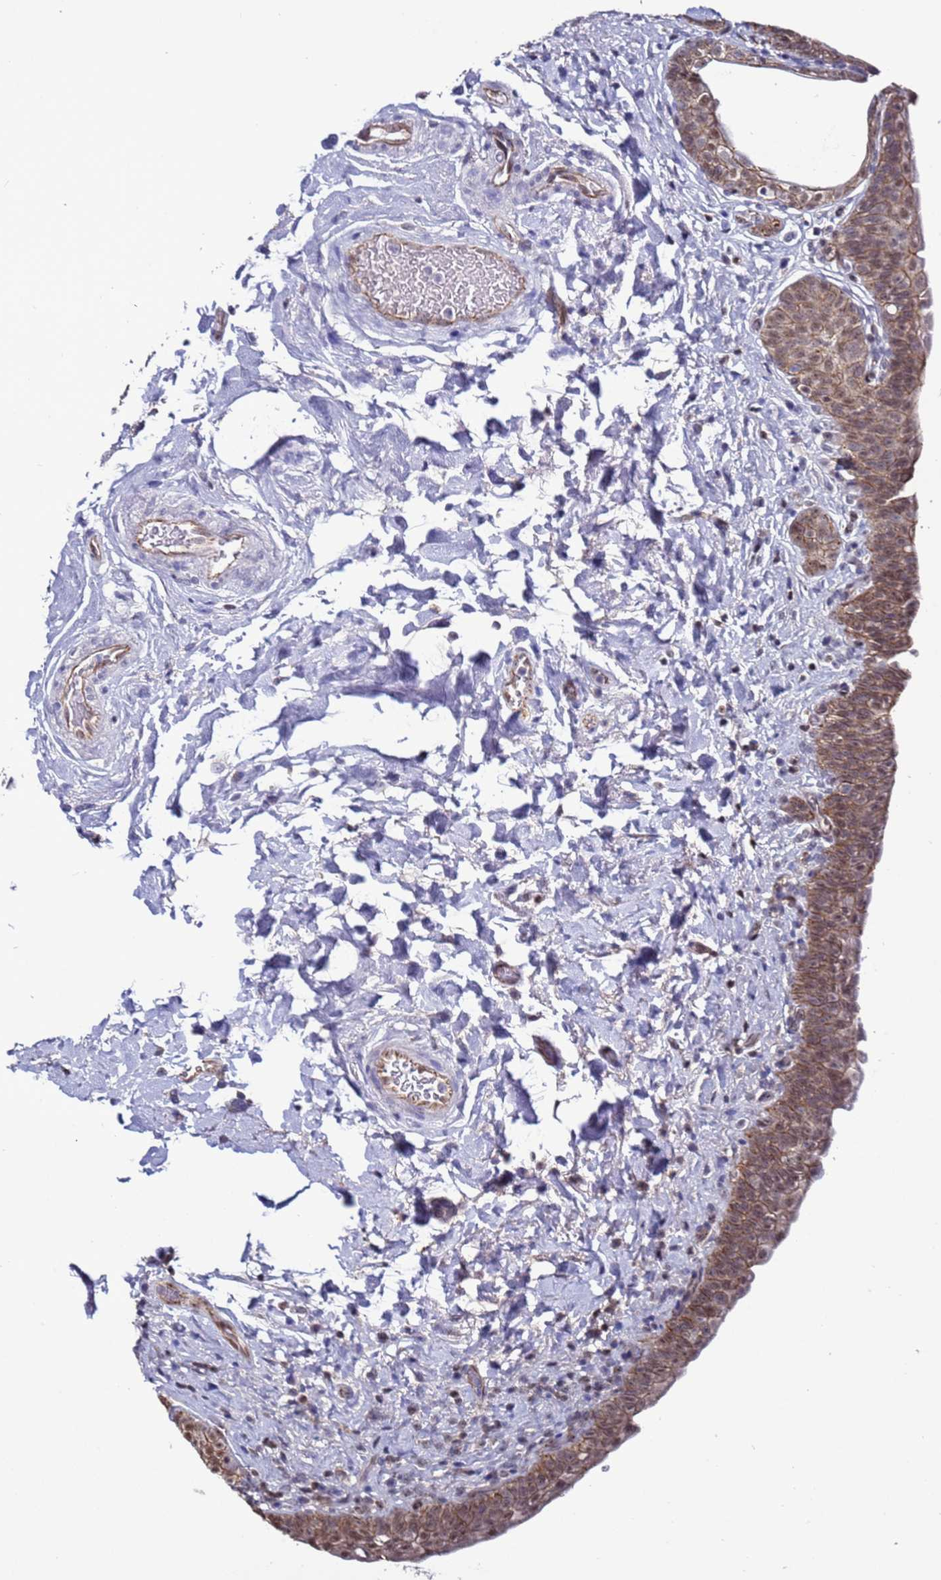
{"staining": {"intensity": "moderate", "quantity": ">75%", "location": "cytoplasmic/membranous,nuclear"}, "tissue": "urinary bladder", "cell_type": "Urothelial cells", "image_type": "normal", "snomed": [{"axis": "morphology", "description": "Normal tissue, NOS"}, {"axis": "topography", "description": "Urinary bladder"}], "caption": "Brown immunohistochemical staining in benign urinary bladder displays moderate cytoplasmic/membranous,nuclear expression in about >75% of urothelial cells. Nuclei are stained in blue.", "gene": "TENM3", "patient": {"sex": "male", "age": 83}}